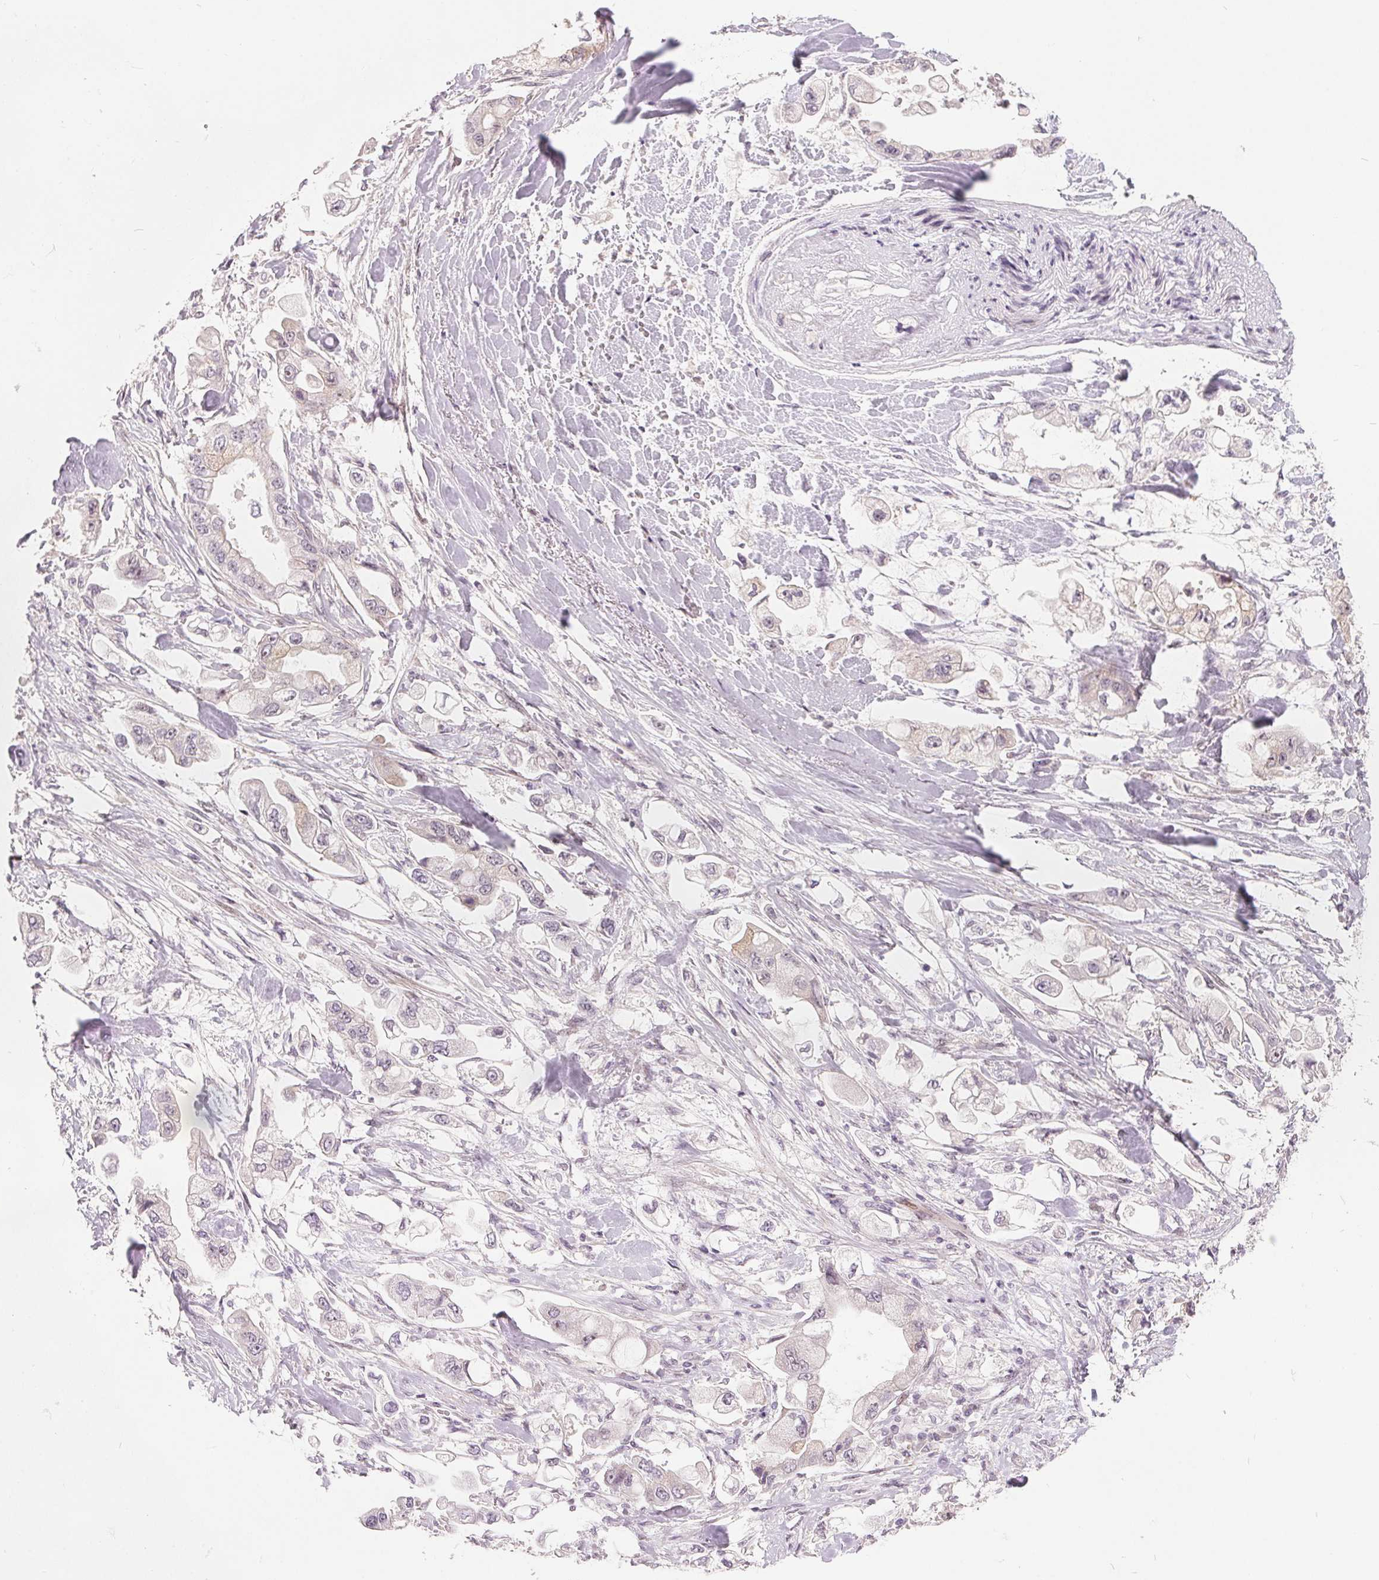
{"staining": {"intensity": "negative", "quantity": "none", "location": "none"}, "tissue": "stomach cancer", "cell_type": "Tumor cells", "image_type": "cancer", "snomed": [{"axis": "morphology", "description": "Adenocarcinoma, NOS"}, {"axis": "topography", "description": "Stomach"}], "caption": "Histopathology image shows no protein positivity in tumor cells of stomach cancer (adenocarcinoma) tissue.", "gene": "NRG2", "patient": {"sex": "male", "age": 62}}